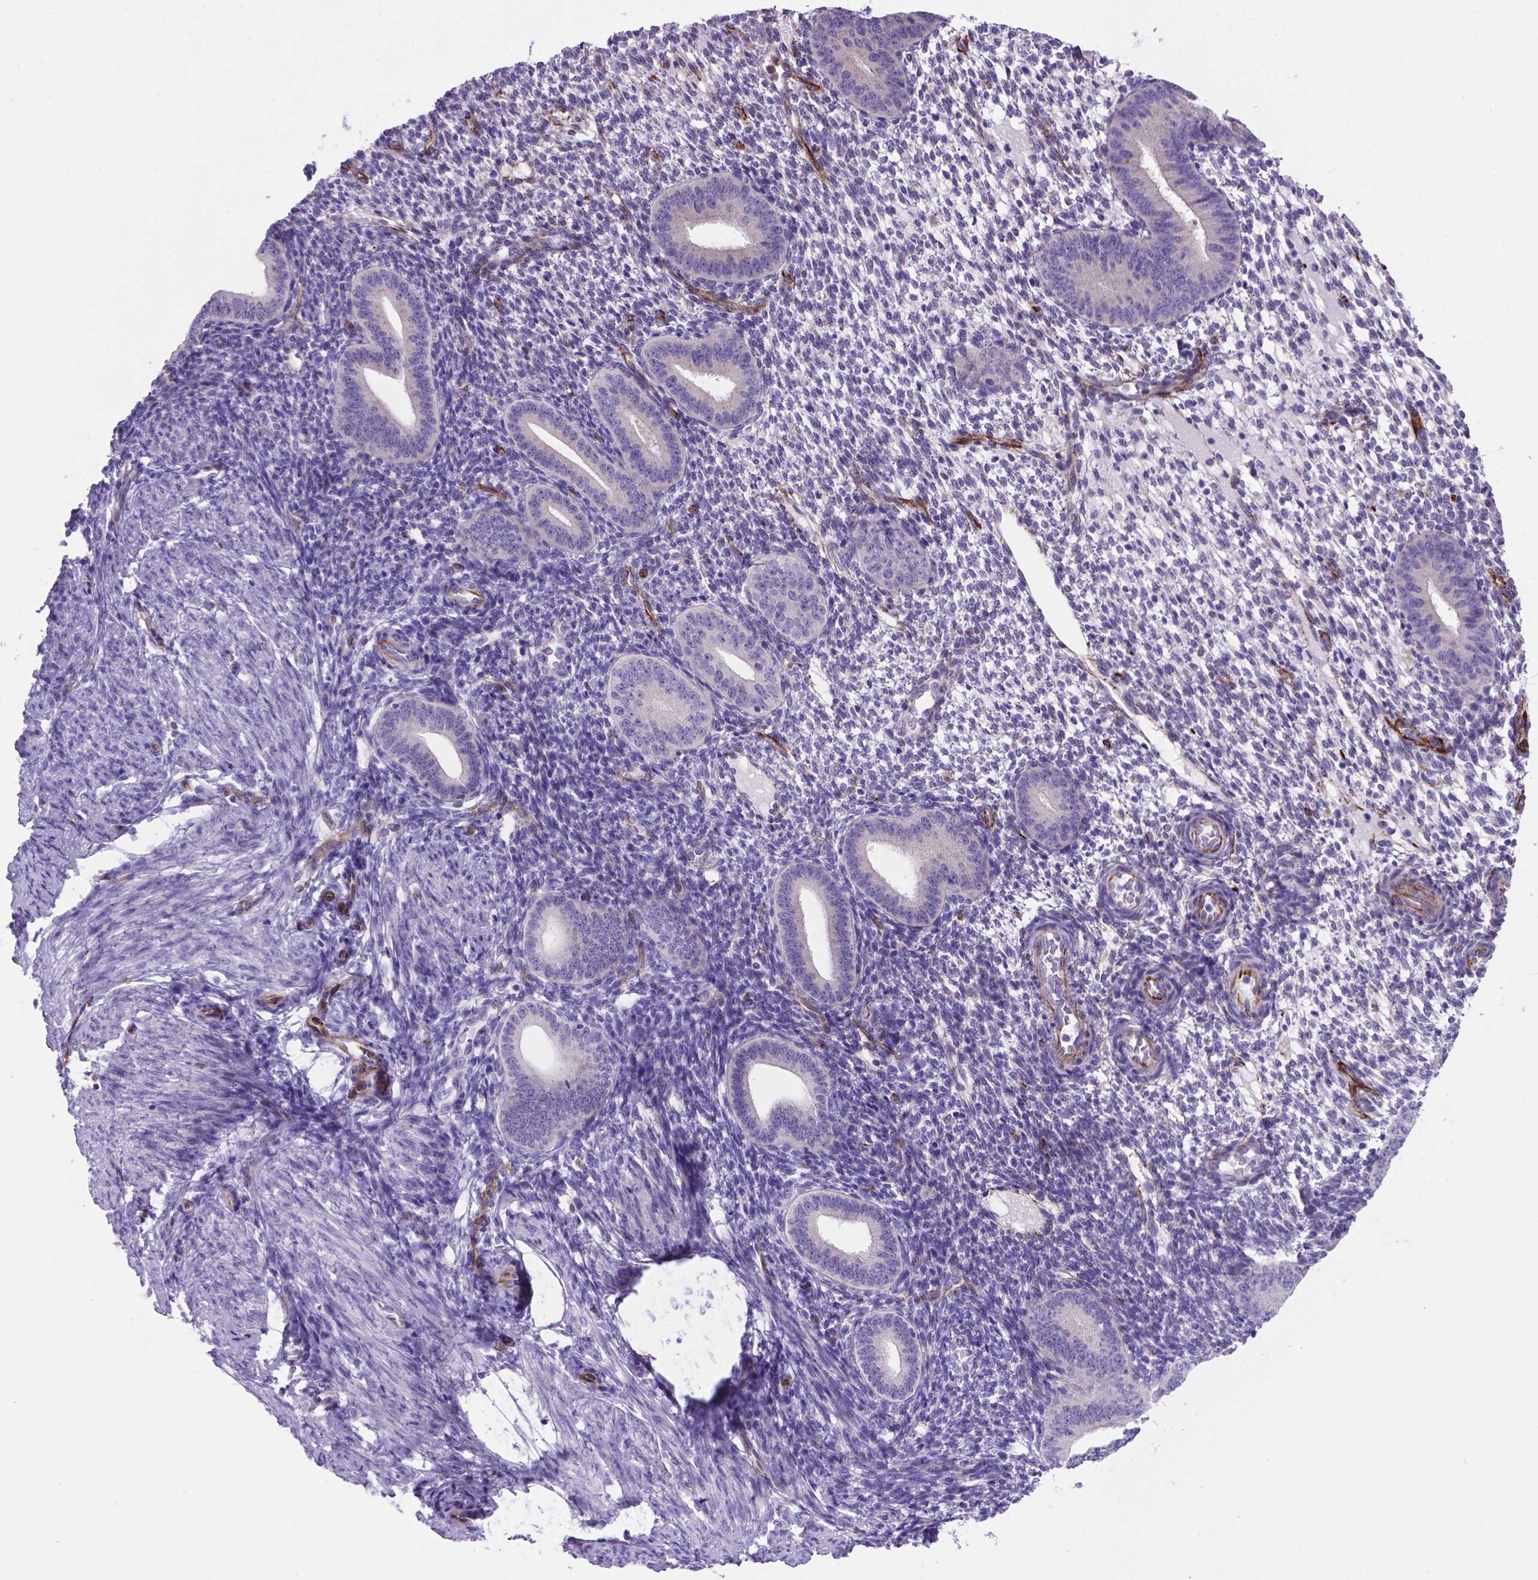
{"staining": {"intensity": "negative", "quantity": "none", "location": "none"}, "tissue": "endometrium", "cell_type": "Cells in endometrial stroma", "image_type": "normal", "snomed": [{"axis": "morphology", "description": "Normal tissue, NOS"}, {"axis": "topography", "description": "Endometrium"}], "caption": "IHC histopathology image of unremarkable endometrium: human endometrium stained with DAB (3,3'-diaminobenzidine) reveals no significant protein staining in cells in endometrial stroma. (DAB (3,3'-diaminobenzidine) IHC, high magnification).", "gene": "LZTR1", "patient": {"sex": "female", "age": 40}}